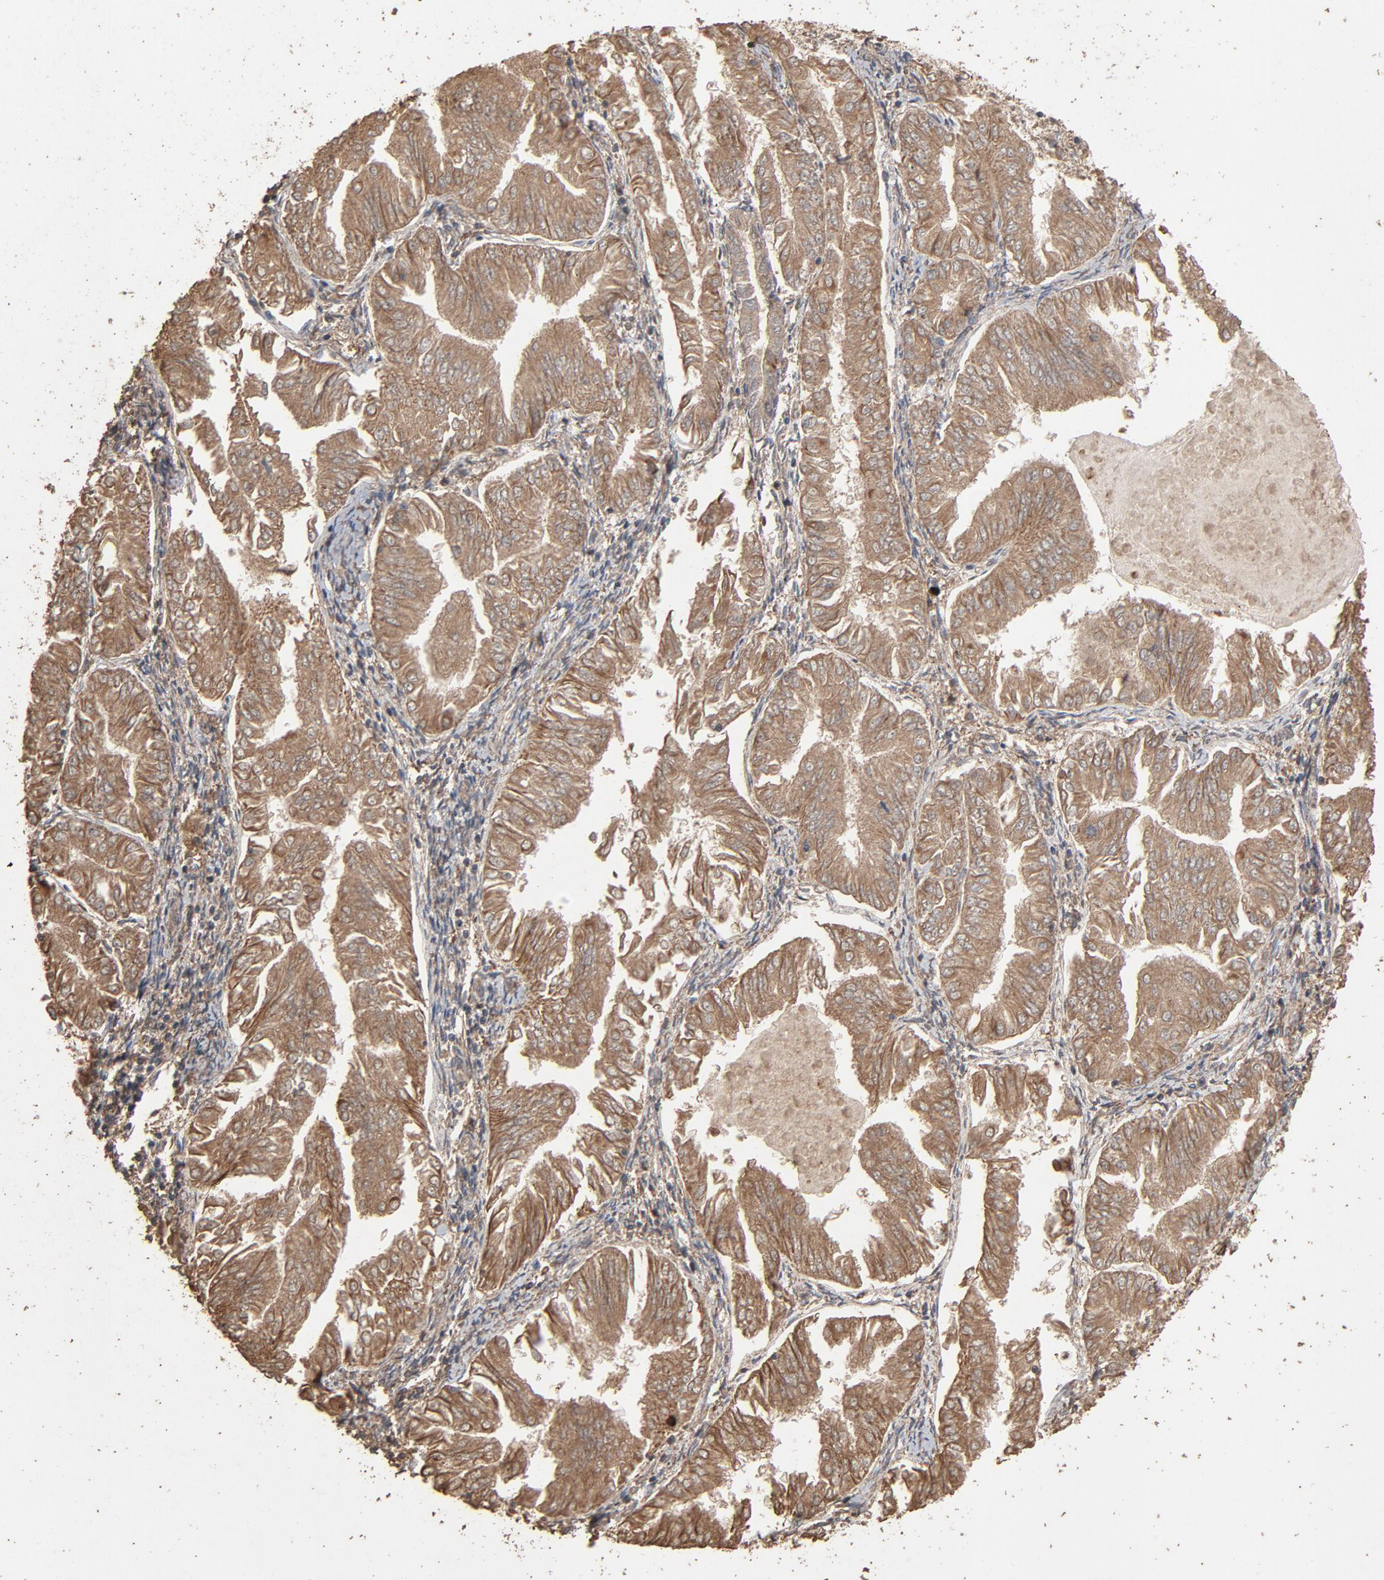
{"staining": {"intensity": "weak", "quantity": ">75%", "location": "cytoplasmic/membranous"}, "tissue": "endometrial cancer", "cell_type": "Tumor cells", "image_type": "cancer", "snomed": [{"axis": "morphology", "description": "Adenocarcinoma, NOS"}, {"axis": "topography", "description": "Endometrium"}], "caption": "Adenocarcinoma (endometrial) stained with DAB immunohistochemistry (IHC) exhibits low levels of weak cytoplasmic/membranous staining in about >75% of tumor cells.", "gene": "RPS6KA6", "patient": {"sex": "female", "age": 53}}